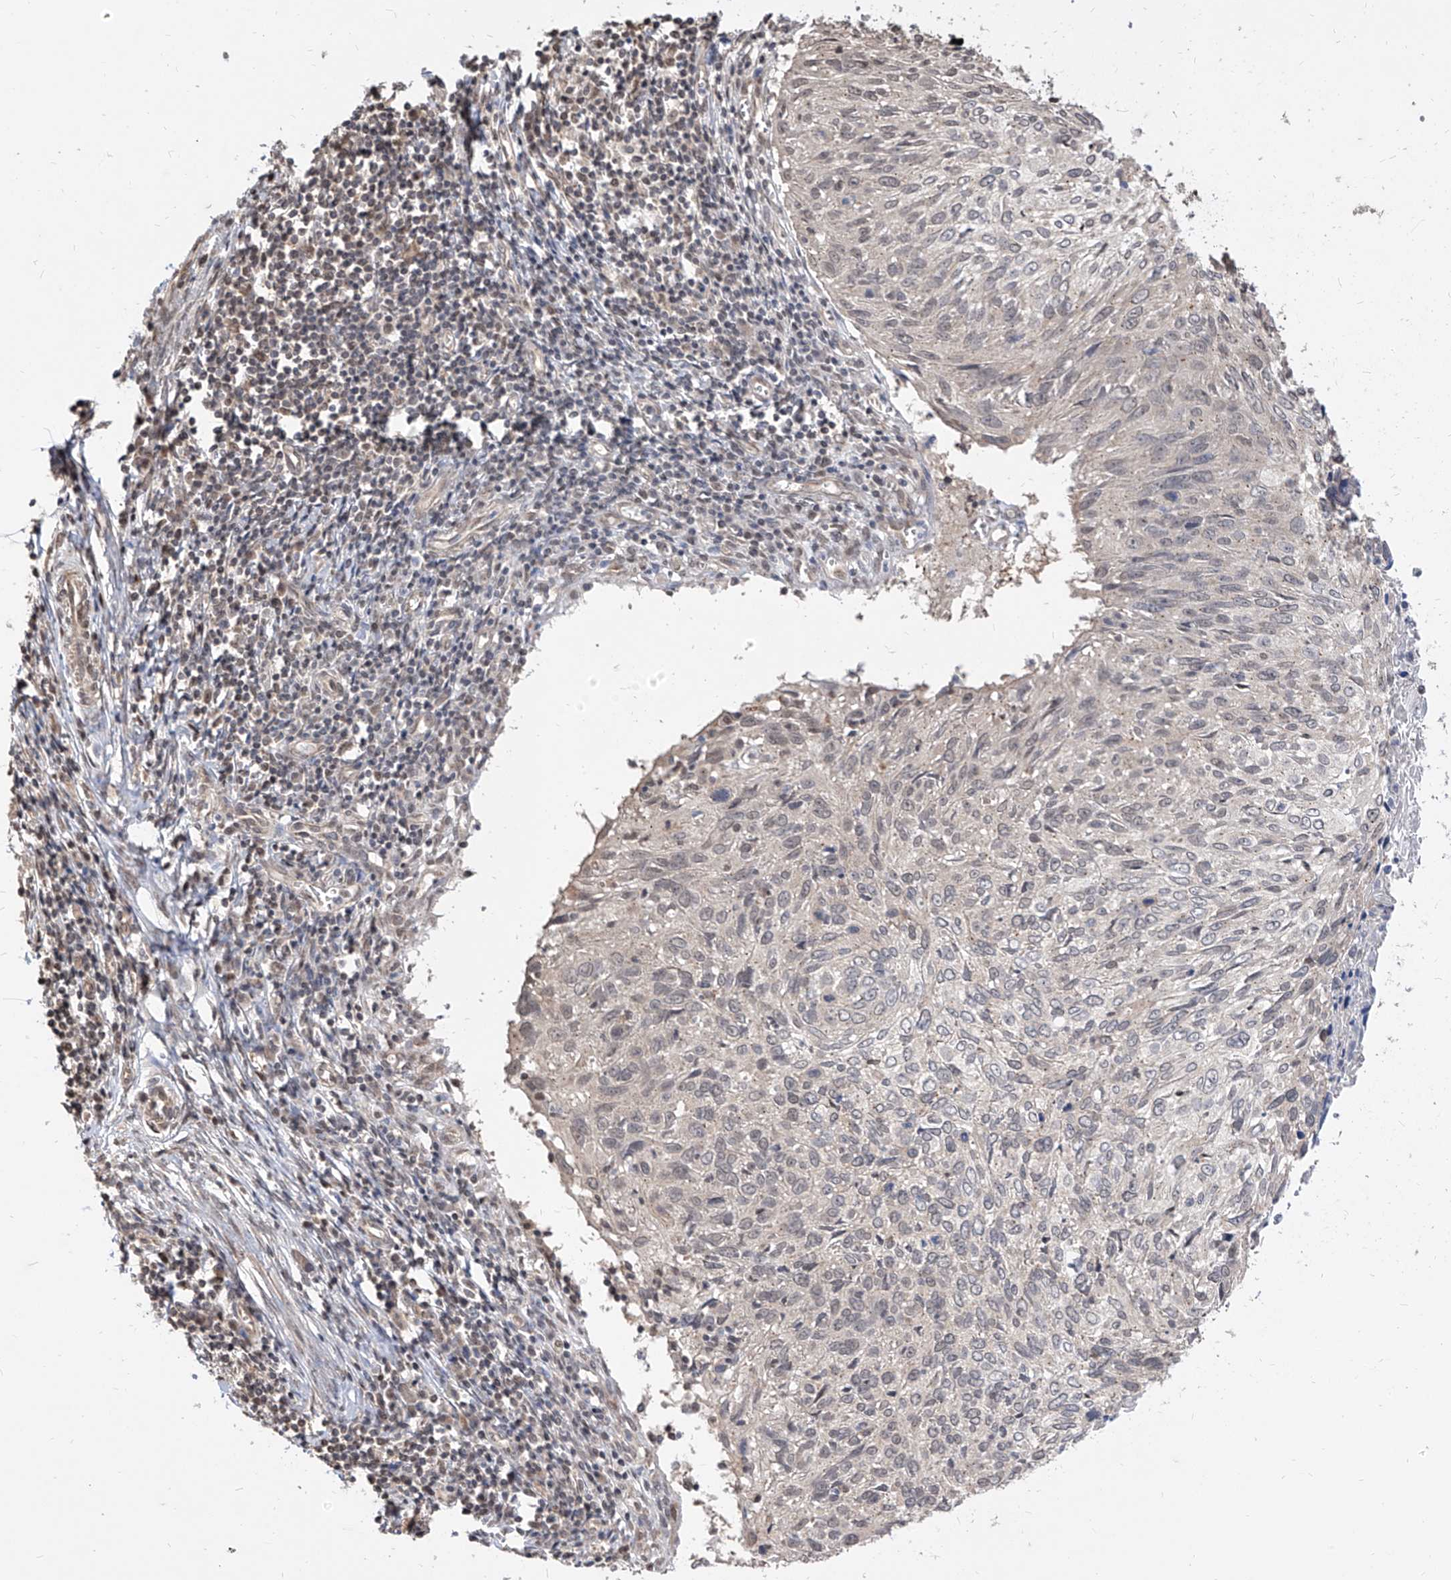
{"staining": {"intensity": "negative", "quantity": "none", "location": "none"}, "tissue": "cervical cancer", "cell_type": "Tumor cells", "image_type": "cancer", "snomed": [{"axis": "morphology", "description": "Squamous cell carcinoma, NOS"}, {"axis": "topography", "description": "Cervix"}], "caption": "Histopathology image shows no protein expression in tumor cells of cervical cancer tissue.", "gene": "C8orf82", "patient": {"sex": "female", "age": 51}}